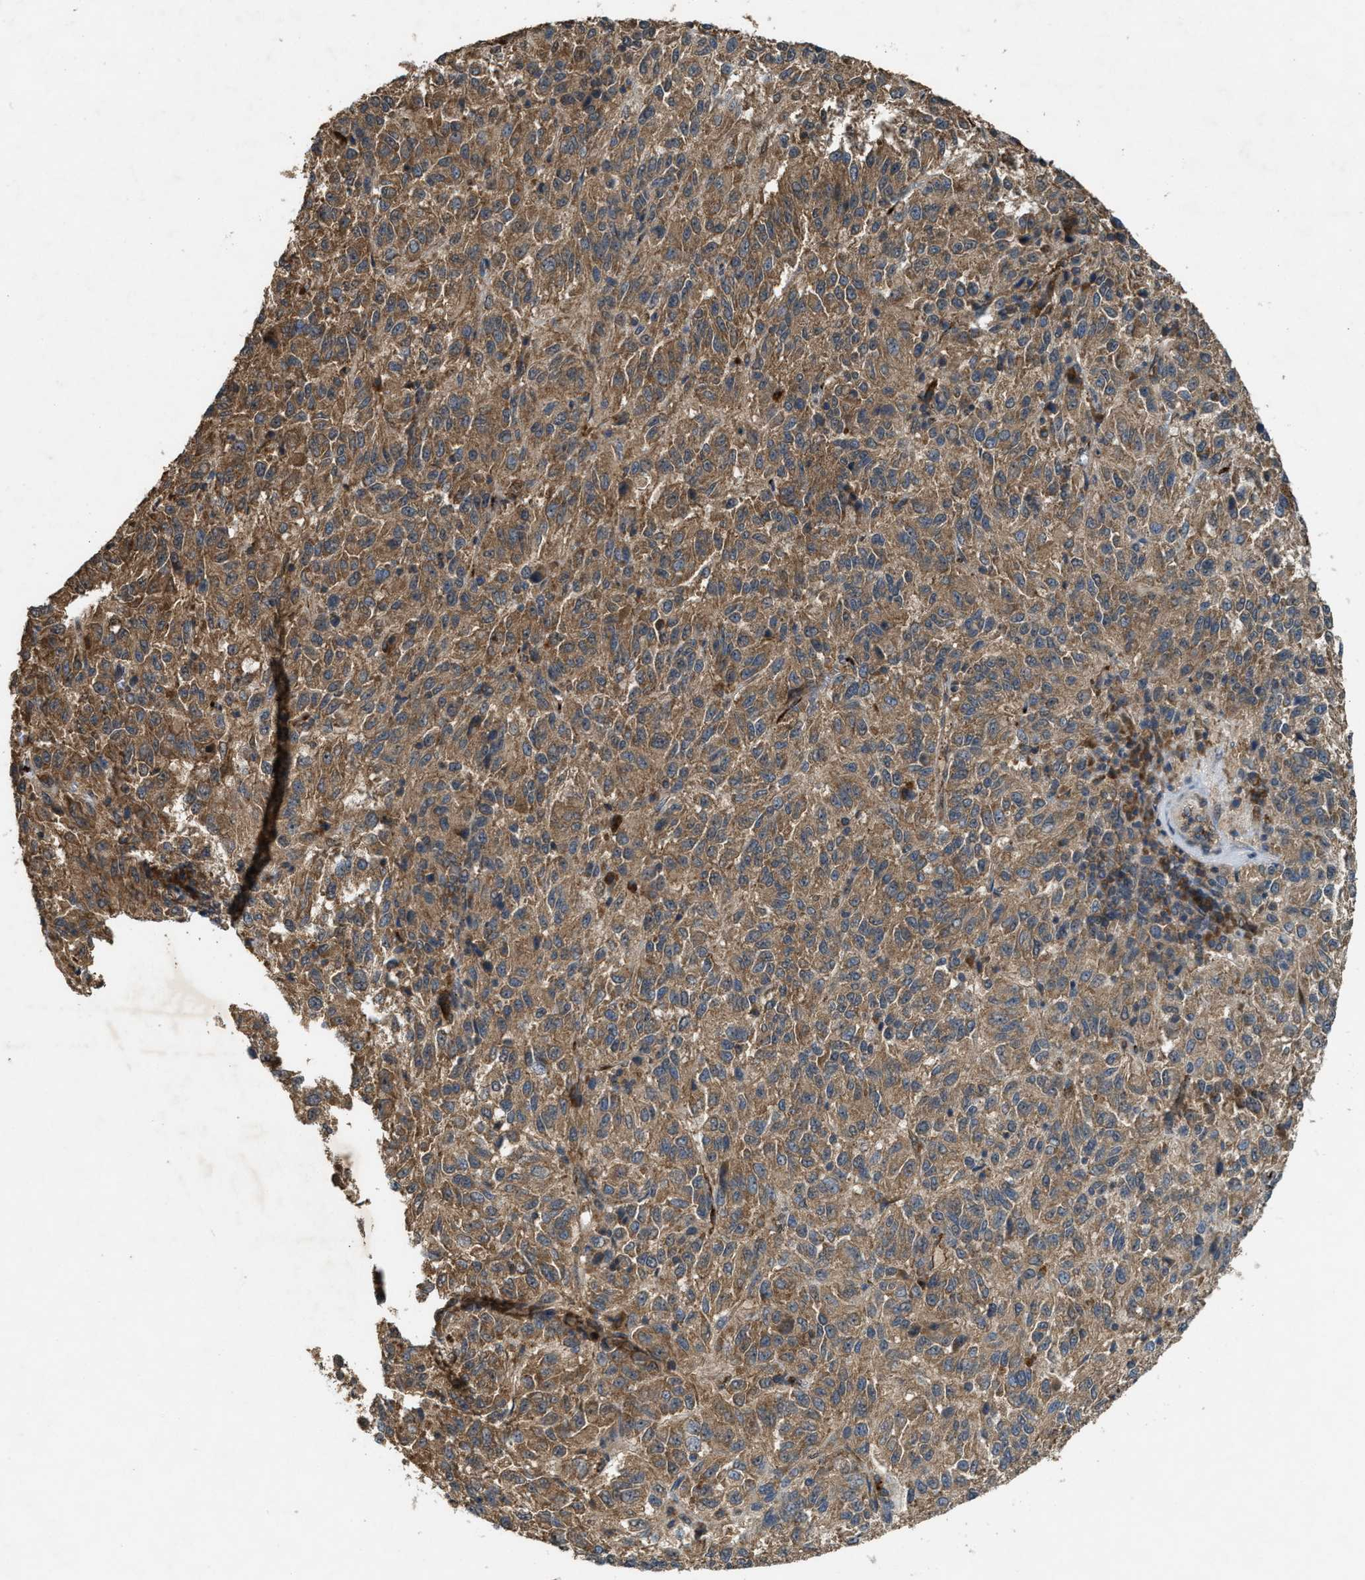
{"staining": {"intensity": "moderate", "quantity": ">75%", "location": "cytoplasmic/membranous"}, "tissue": "melanoma", "cell_type": "Tumor cells", "image_type": "cancer", "snomed": [{"axis": "morphology", "description": "Malignant melanoma, Metastatic site"}, {"axis": "topography", "description": "Lung"}], "caption": "A medium amount of moderate cytoplasmic/membranous expression is present in approximately >75% of tumor cells in malignant melanoma (metastatic site) tissue.", "gene": "ARHGEF5", "patient": {"sex": "male", "age": 64}}